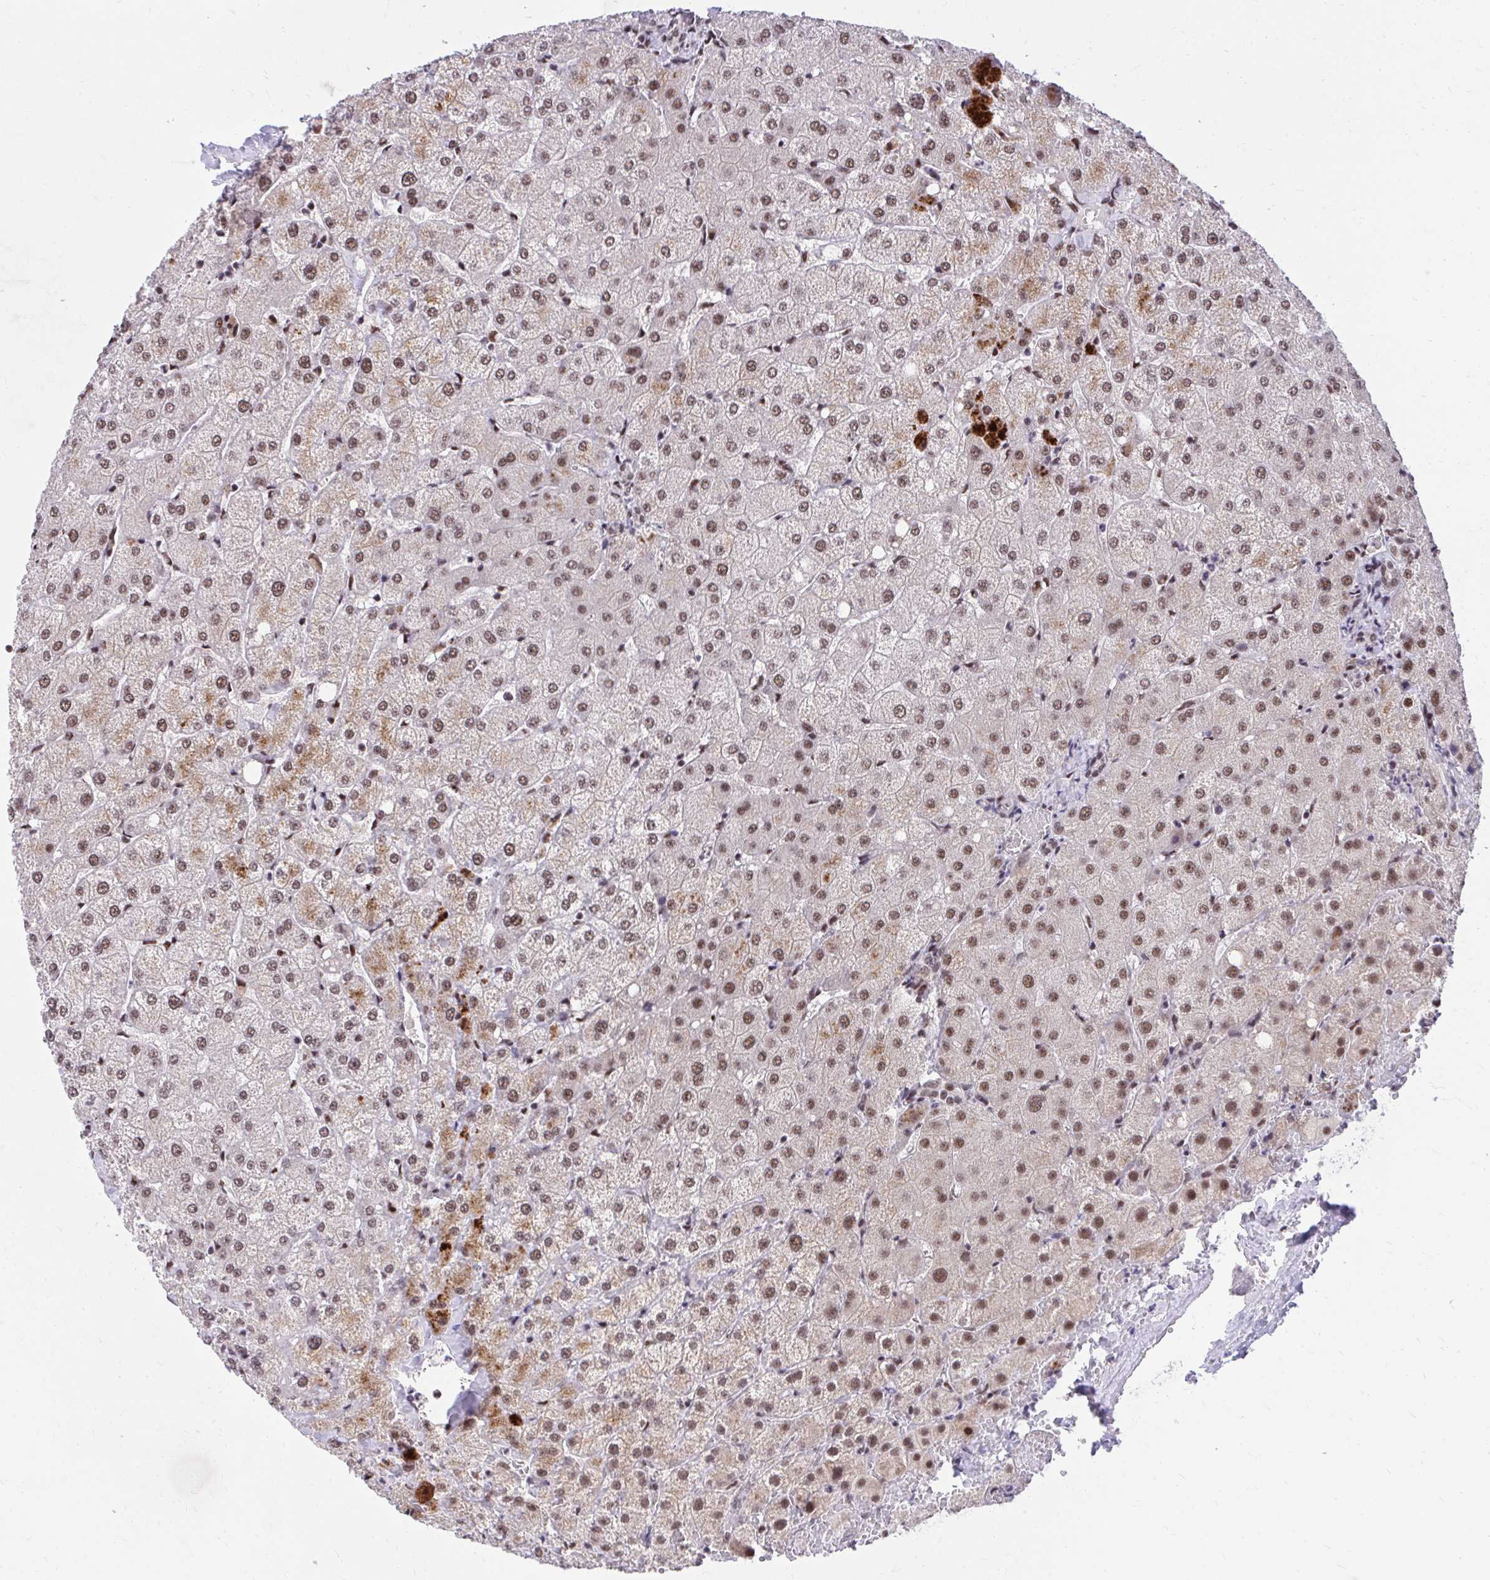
{"staining": {"intensity": "weak", "quantity": ">75%", "location": "nuclear"}, "tissue": "liver", "cell_type": "Cholangiocytes", "image_type": "normal", "snomed": [{"axis": "morphology", "description": "Normal tissue, NOS"}, {"axis": "topography", "description": "Liver"}], "caption": "Immunohistochemistry (IHC) staining of benign liver, which demonstrates low levels of weak nuclear staining in approximately >75% of cholangiocytes indicating weak nuclear protein positivity. The staining was performed using DAB (3,3'-diaminobenzidine) (brown) for protein detection and nuclei were counterstained in hematoxylin (blue).", "gene": "SYNE4", "patient": {"sex": "female", "age": 54}}